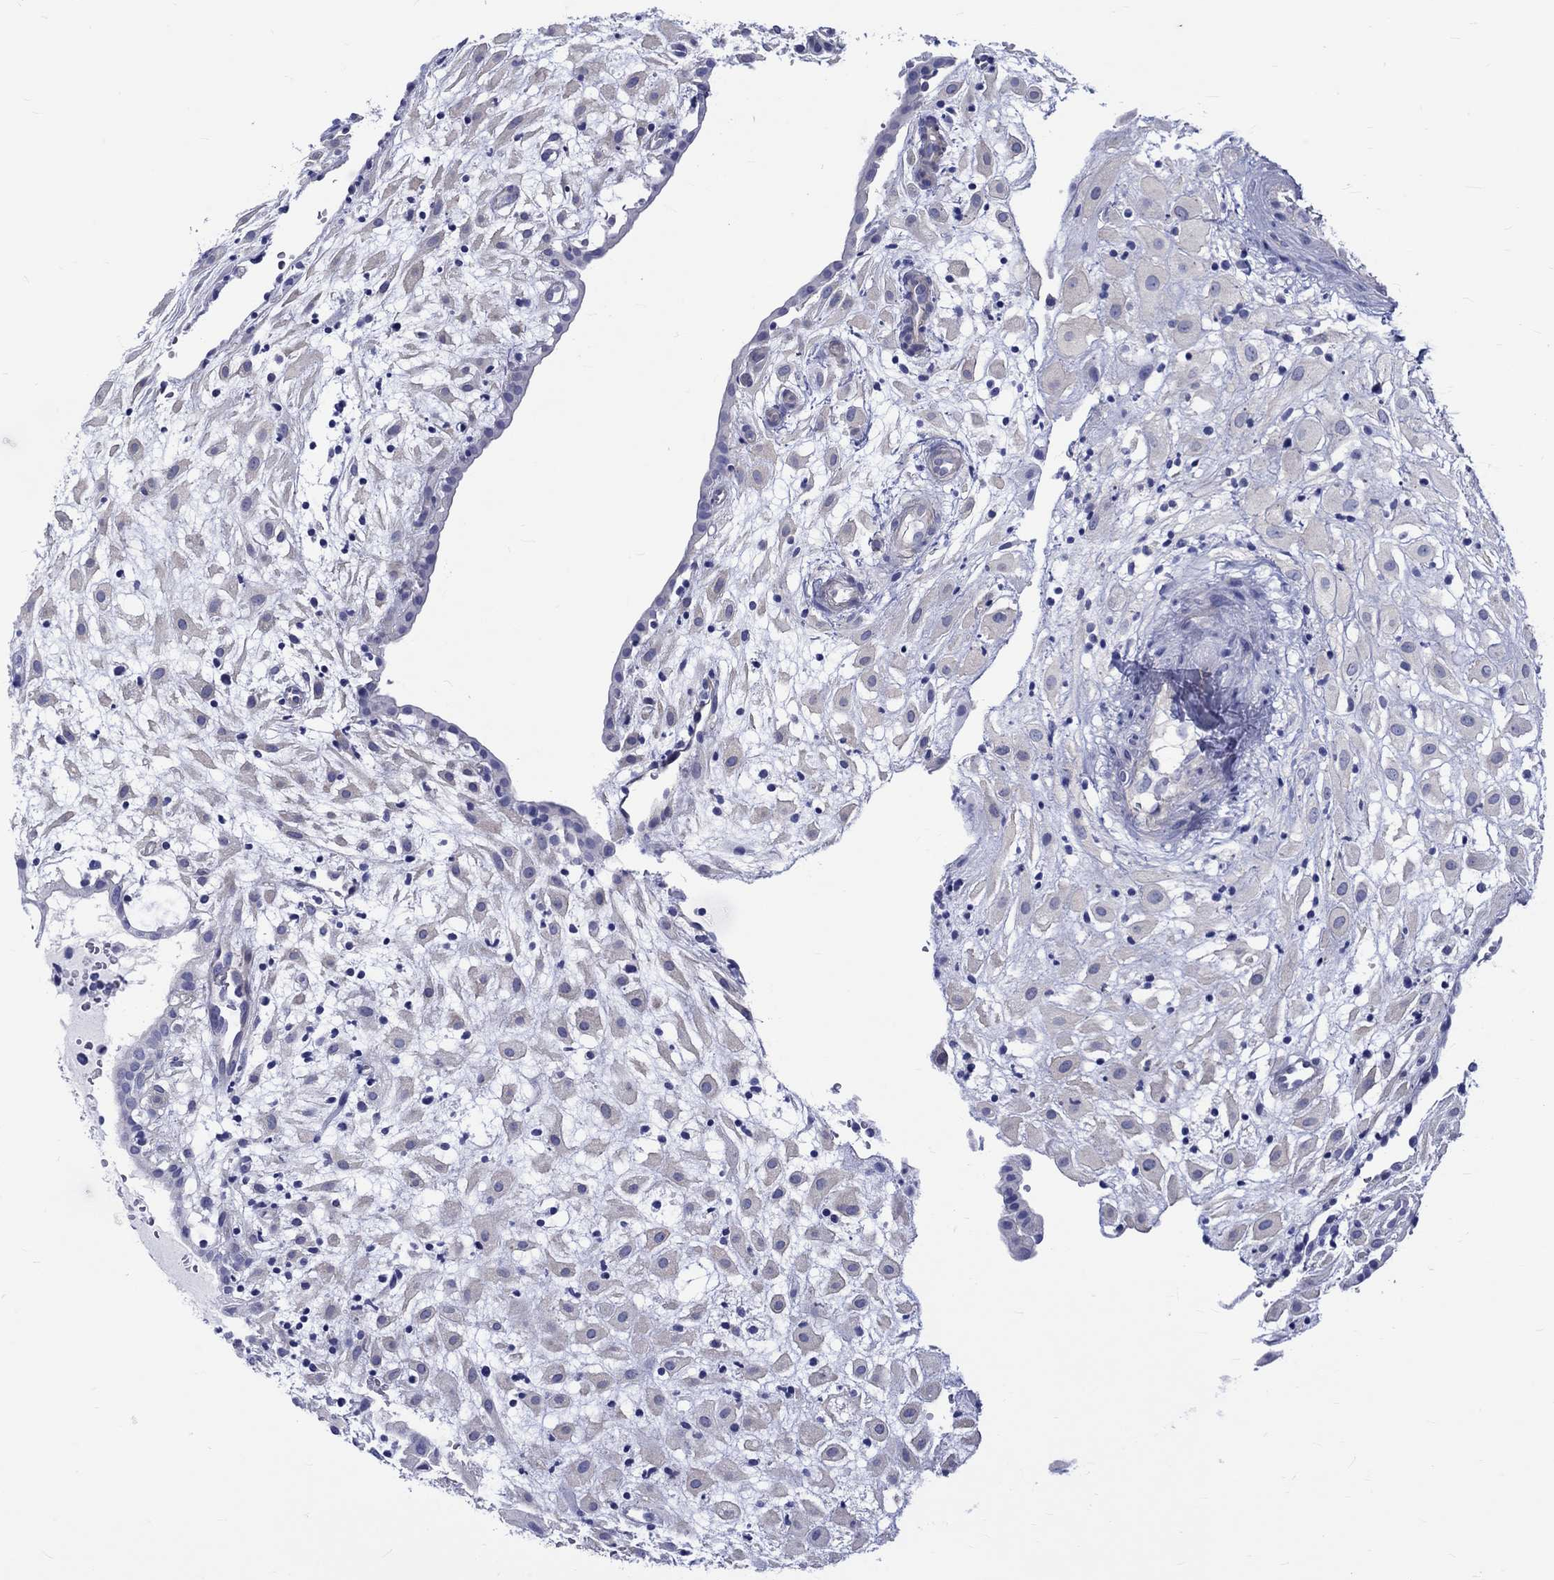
{"staining": {"intensity": "negative", "quantity": "none", "location": "none"}, "tissue": "placenta", "cell_type": "Decidual cells", "image_type": "normal", "snomed": [{"axis": "morphology", "description": "Normal tissue, NOS"}, {"axis": "topography", "description": "Placenta"}], "caption": "High power microscopy image of an immunohistochemistry (IHC) histopathology image of benign placenta, revealing no significant expression in decidual cells.", "gene": "SH2D7", "patient": {"sex": "female", "age": 24}}